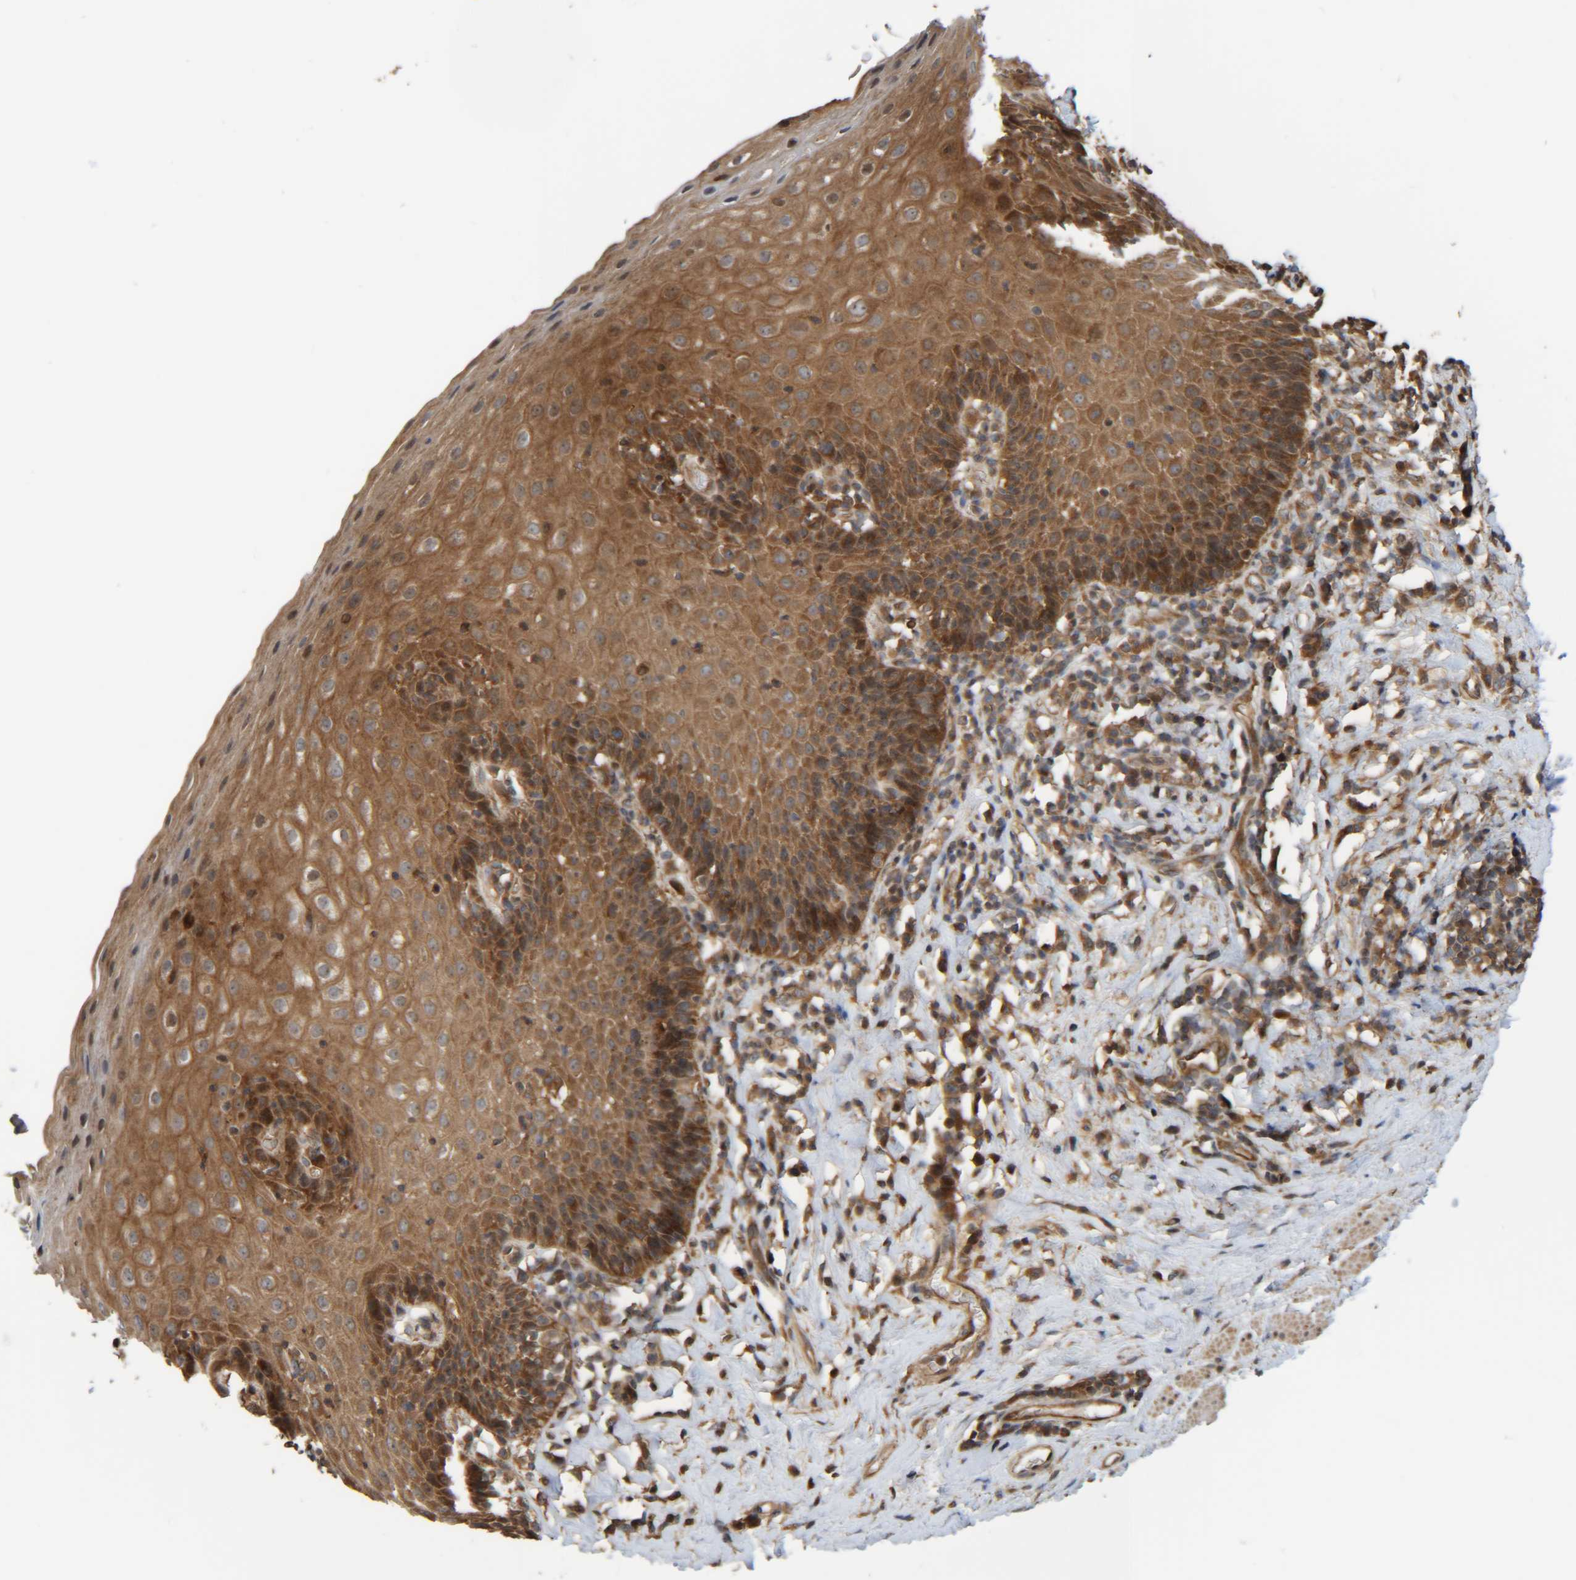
{"staining": {"intensity": "moderate", "quantity": ">75%", "location": "cytoplasmic/membranous"}, "tissue": "esophagus", "cell_type": "Squamous epithelial cells", "image_type": "normal", "snomed": [{"axis": "morphology", "description": "Normal tissue, NOS"}, {"axis": "topography", "description": "Esophagus"}], "caption": "Immunohistochemistry (IHC) histopathology image of benign esophagus: human esophagus stained using IHC demonstrates medium levels of moderate protein expression localized specifically in the cytoplasmic/membranous of squamous epithelial cells, appearing as a cytoplasmic/membranous brown color.", "gene": "CCDC57", "patient": {"sex": "female", "age": 61}}